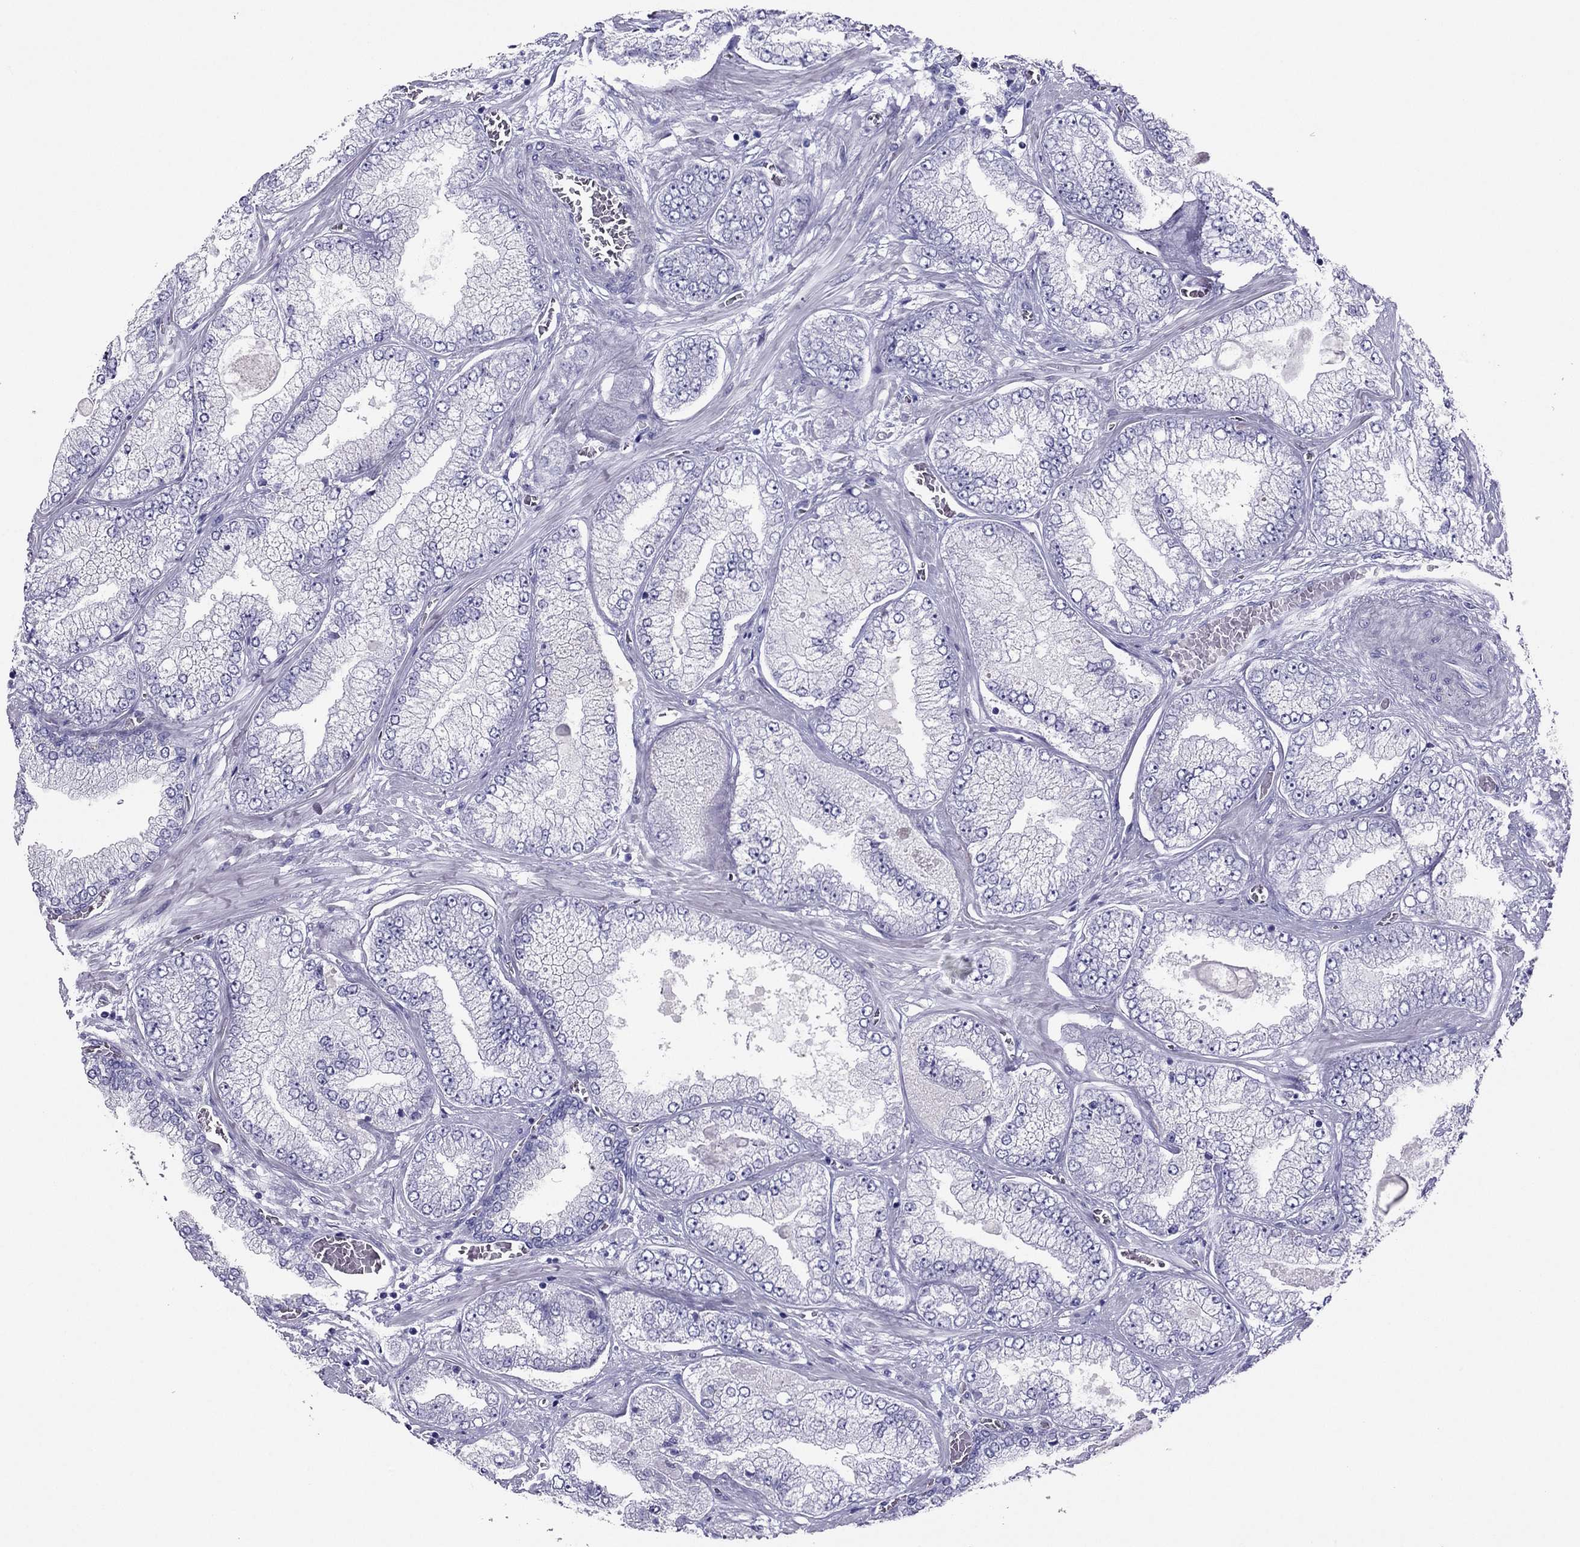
{"staining": {"intensity": "negative", "quantity": "none", "location": "none"}, "tissue": "prostate cancer", "cell_type": "Tumor cells", "image_type": "cancer", "snomed": [{"axis": "morphology", "description": "Adenocarcinoma, Low grade"}, {"axis": "topography", "description": "Prostate"}], "caption": "High magnification brightfield microscopy of prostate low-grade adenocarcinoma stained with DAB (3,3'-diaminobenzidine) (brown) and counterstained with hematoxylin (blue): tumor cells show no significant positivity.", "gene": "PDE6A", "patient": {"sex": "male", "age": 57}}